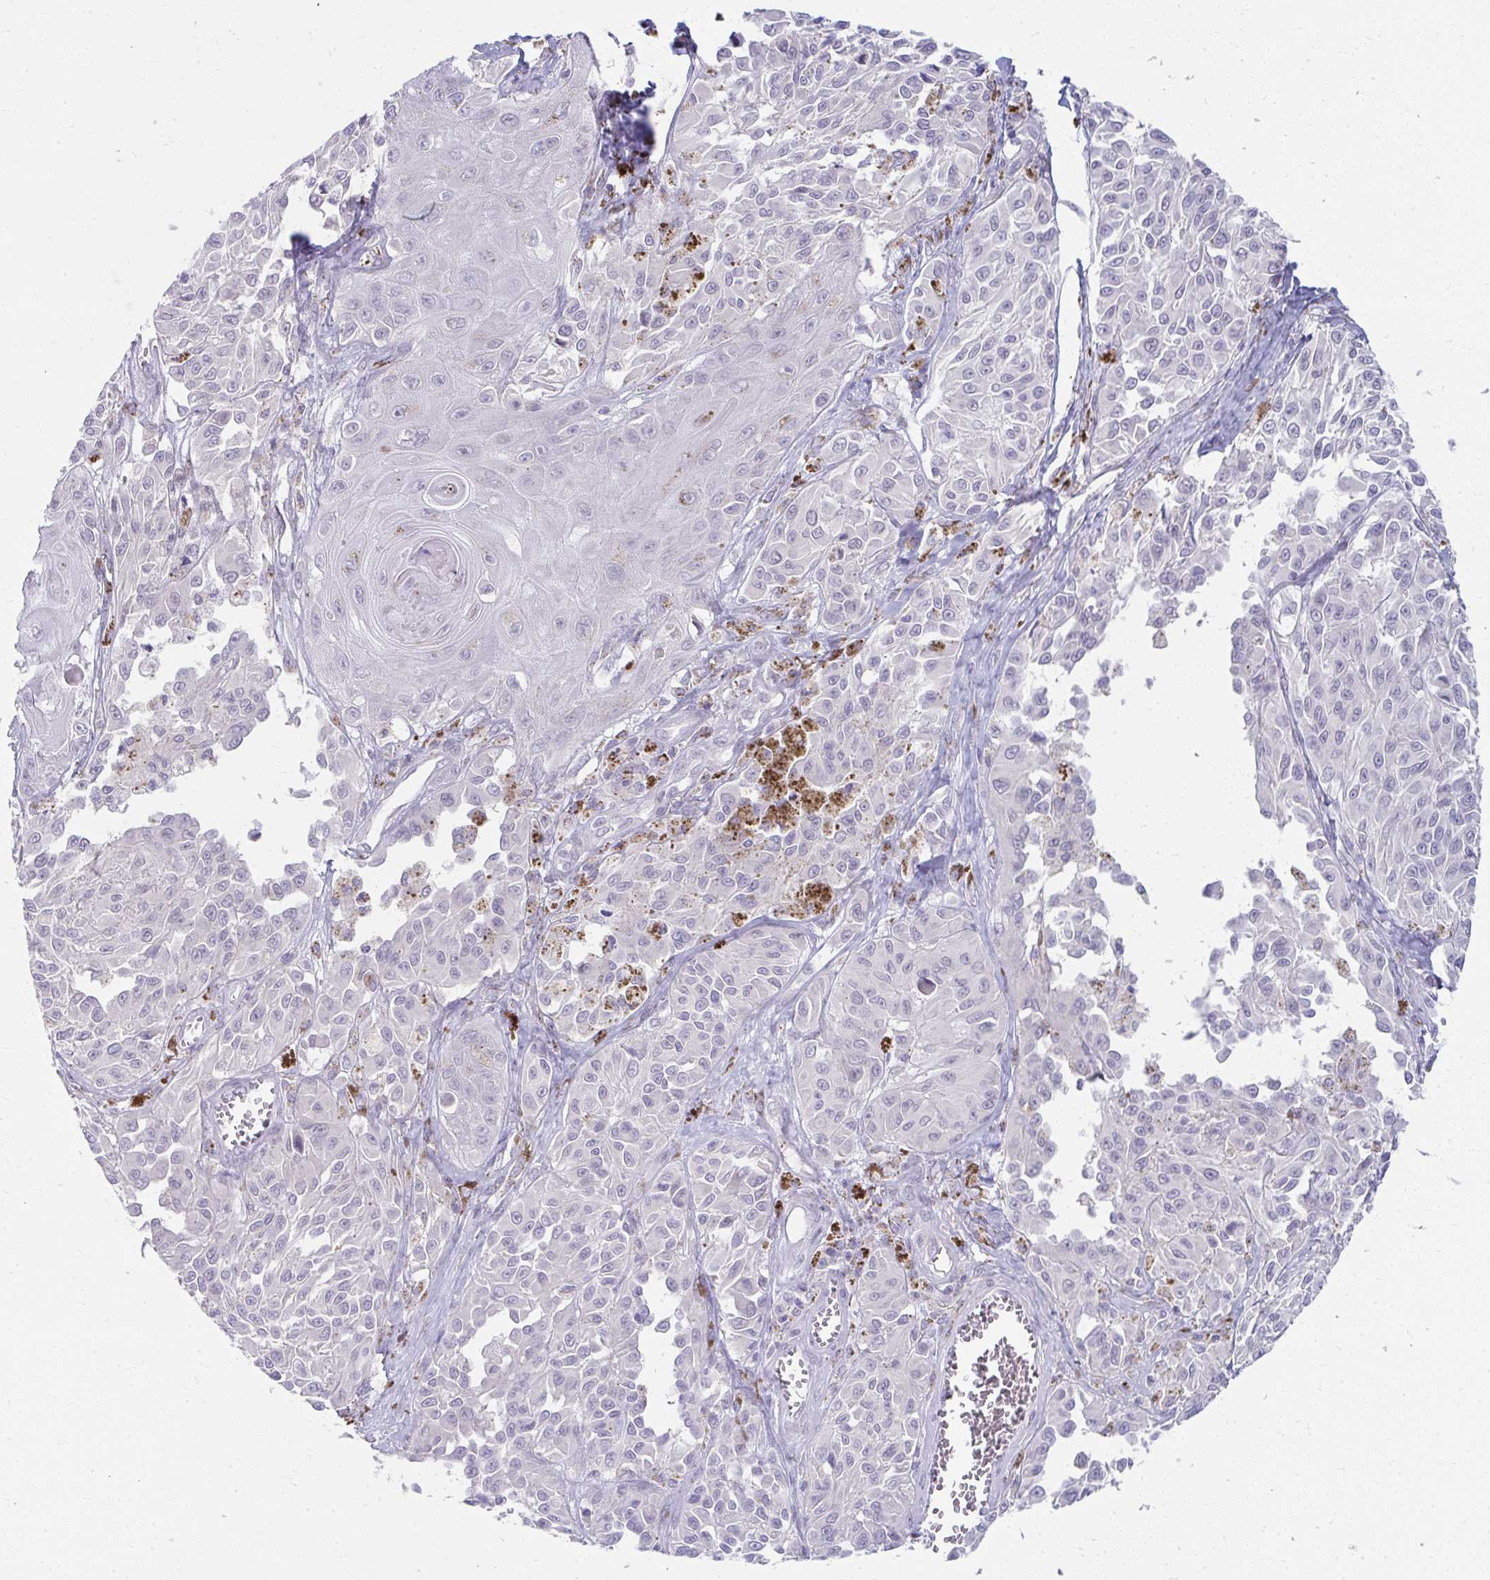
{"staining": {"intensity": "negative", "quantity": "none", "location": "none"}, "tissue": "melanoma", "cell_type": "Tumor cells", "image_type": "cancer", "snomed": [{"axis": "morphology", "description": "Malignant melanoma, NOS"}, {"axis": "topography", "description": "Skin"}], "caption": "Image shows no protein staining in tumor cells of malignant melanoma tissue. Brightfield microscopy of immunohistochemistry stained with DAB (brown) and hematoxylin (blue), captured at high magnification.", "gene": "UGT3A2", "patient": {"sex": "male", "age": 94}}